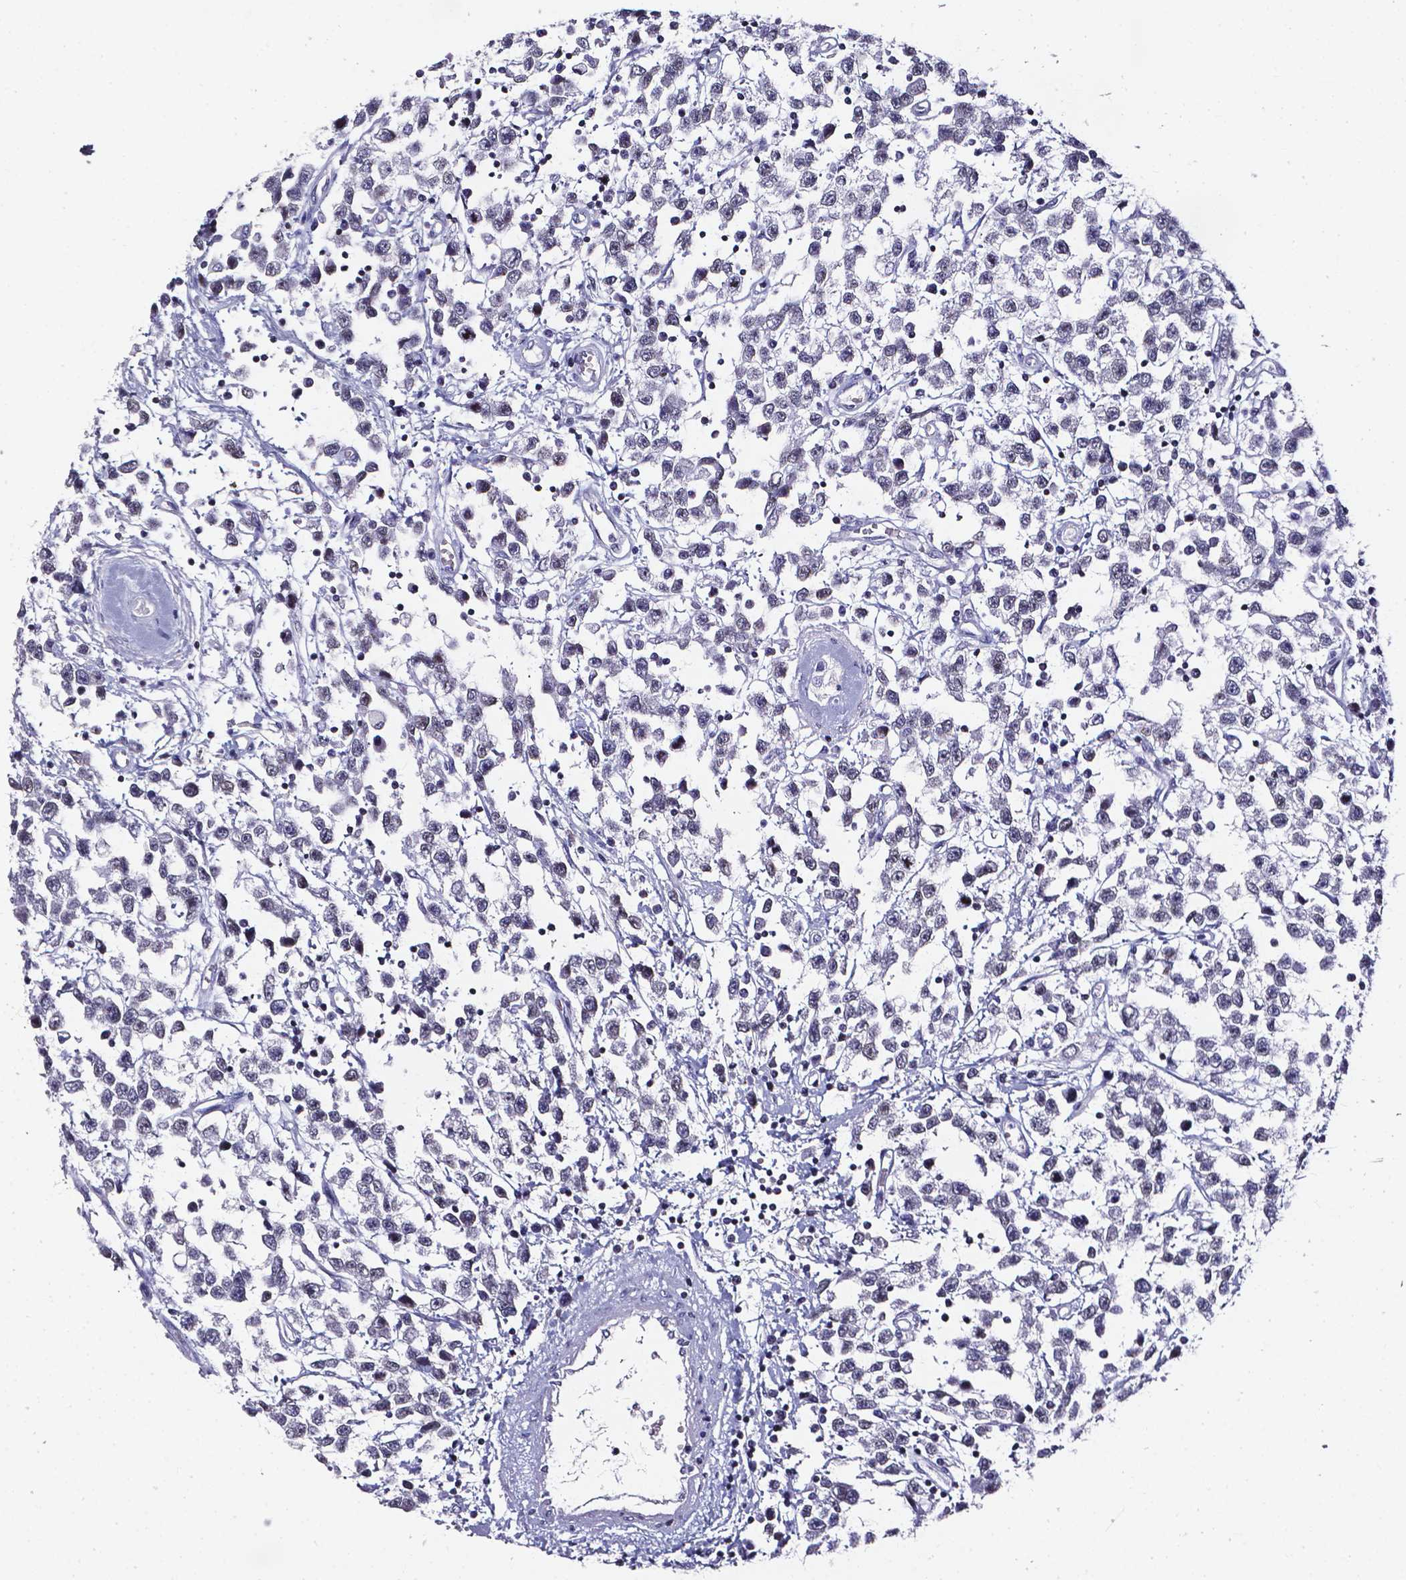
{"staining": {"intensity": "negative", "quantity": "none", "location": "none"}, "tissue": "testis cancer", "cell_type": "Tumor cells", "image_type": "cancer", "snomed": [{"axis": "morphology", "description": "Seminoma, NOS"}, {"axis": "topography", "description": "Testis"}], "caption": "Testis seminoma was stained to show a protein in brown. There is no significant expression in tumor cells.", "gene": "AKR1B10", "patient": {"sex": "male", "age": 34}}